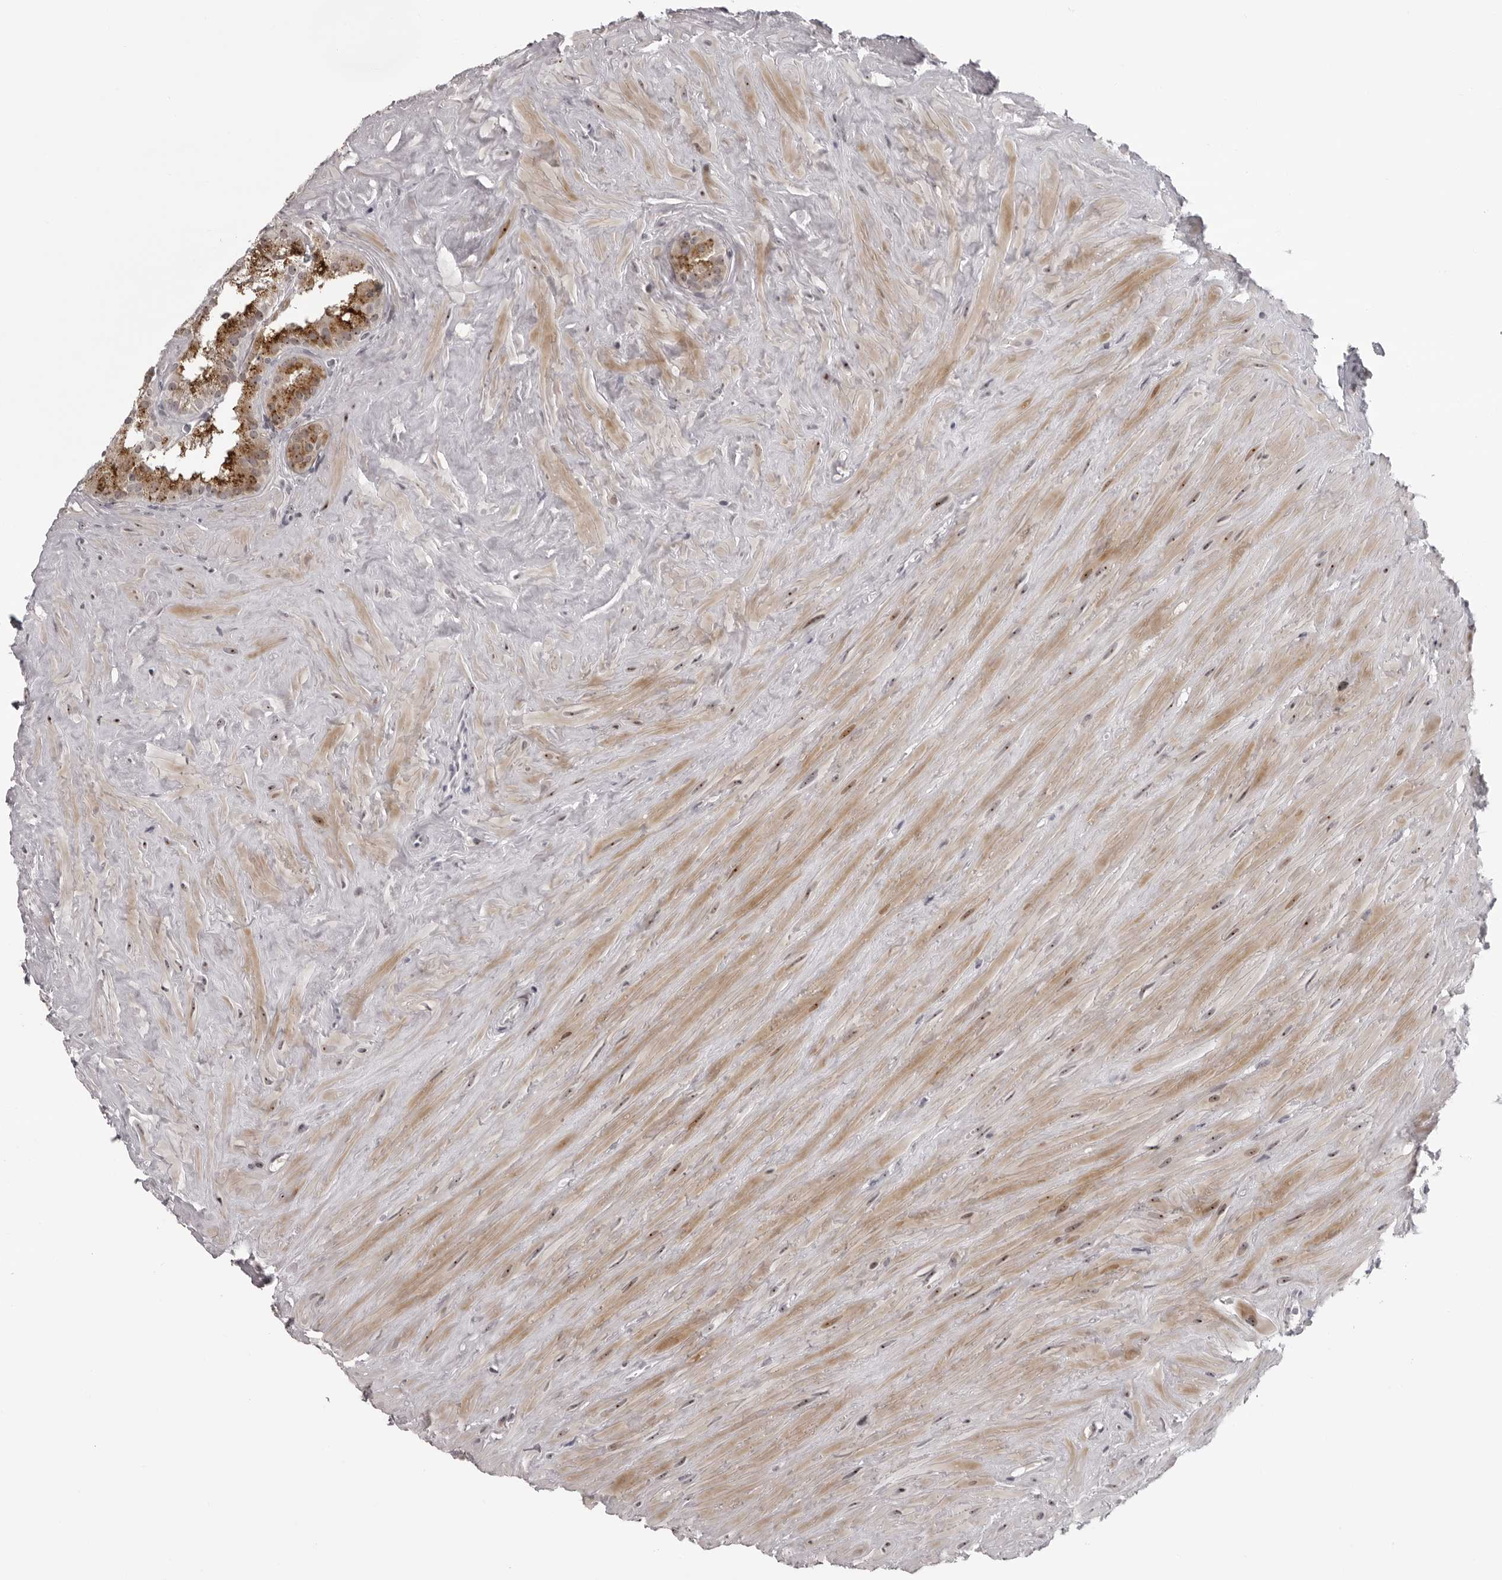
{"staining": {"intensity": "moderate", "quantity": "25%-75%", "location": "cytoplasmic/membranous,nuclear"}, "tissue": "seminal vesicle", "cell_type": "Glandular cells", "image_type": "normal", "snomed": [{"axis": "morphology", "description": "Normal tissue, NOS"}, {"axis": "topography", "description": "Prostate"}, {"axis": "topography", "description": "Seminal veicle"}], "caption": "Brown immunohistochemical staining in benign seminal vesicle shows moderate cytoplasmic/membranous,nuclear expression in approximately 25%-75% of glandular cells.", "gene": "HELZ", "patient": {"sex": "male", "age": 59}}